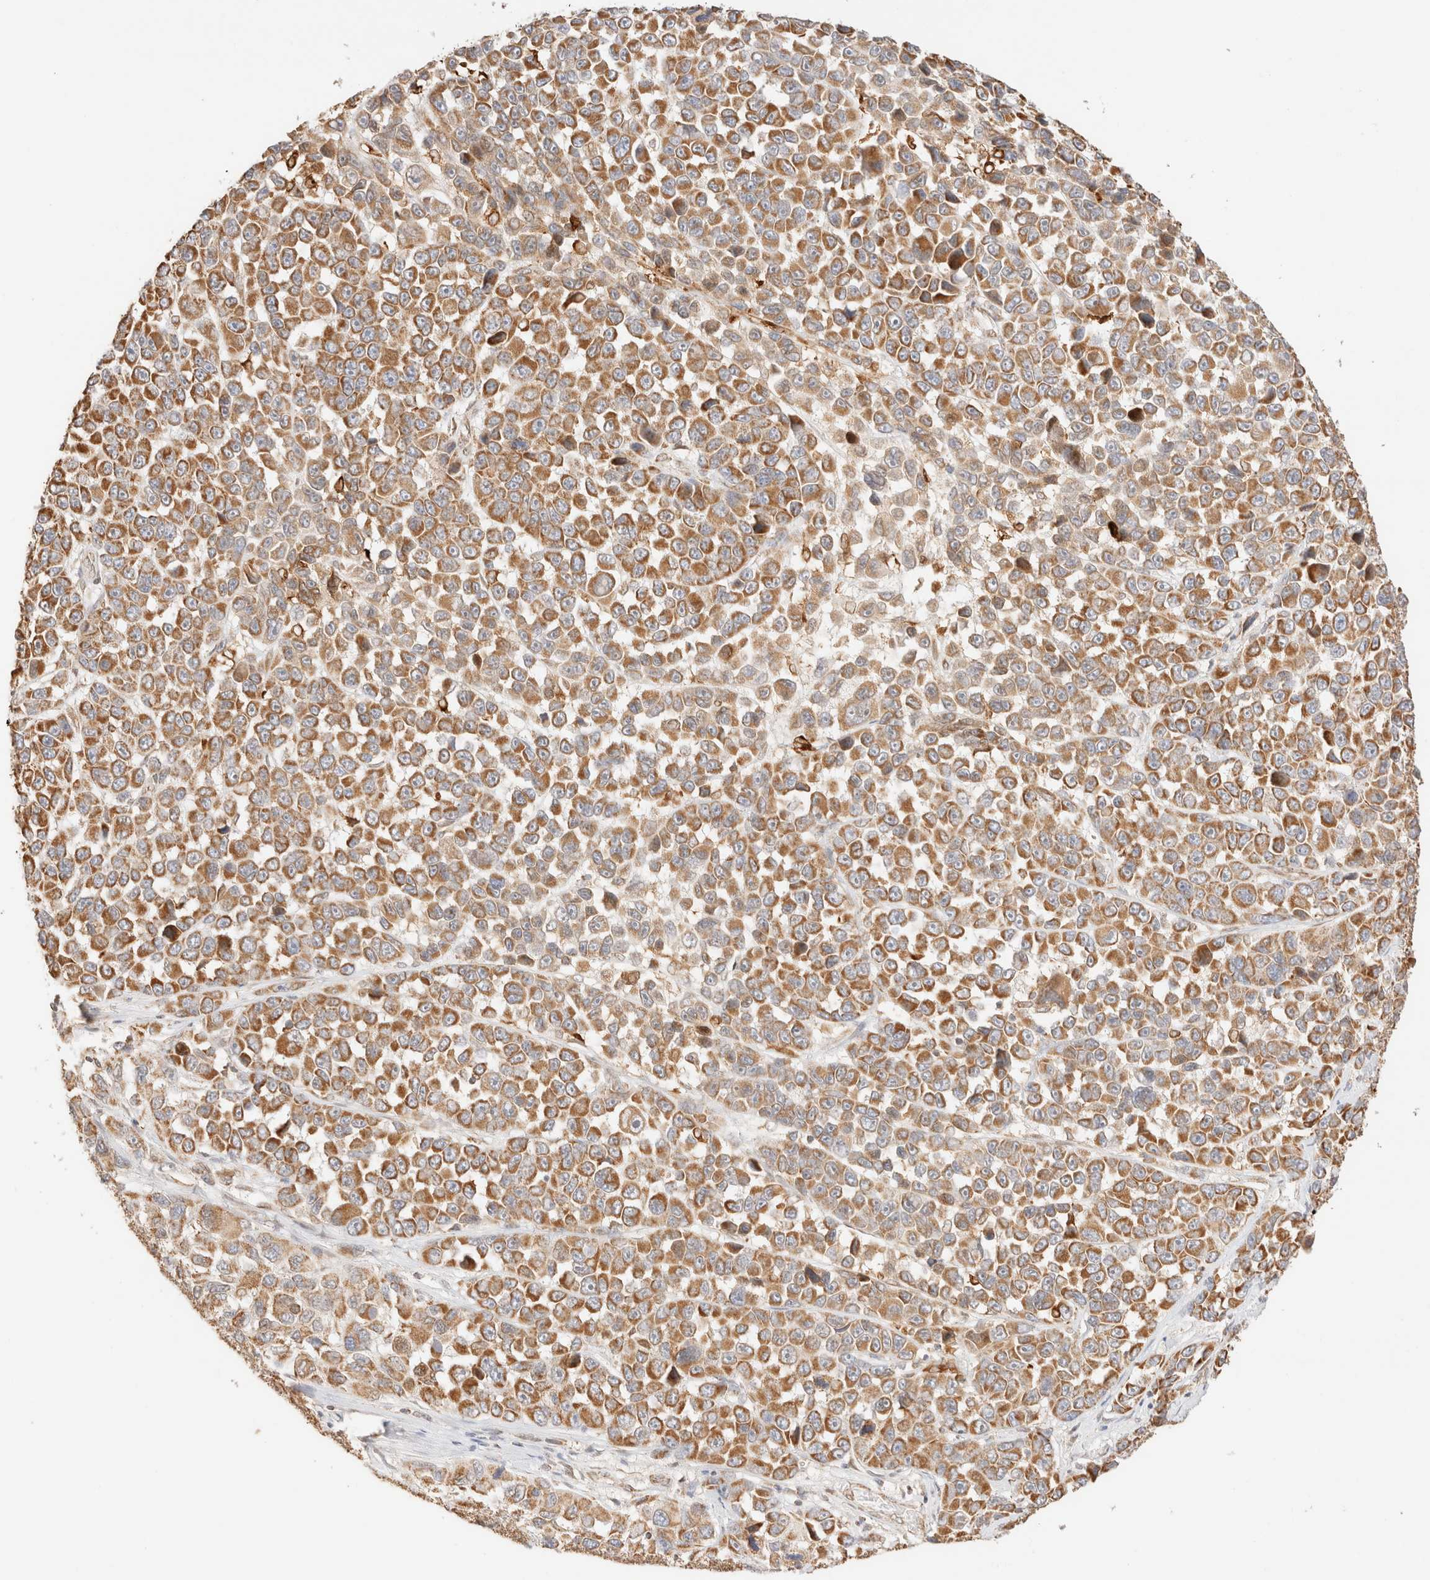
{"staining": {"intensity": "moderate", "quantity": ">75%", "location": "cytoplasmic/membranous"}, "tissue": "melanoma", "cell_type": "Tumor cells", "image_type": "cancer", "snomed": [{"axis": "morphology", "description": "Malignant melanoma, NOS"}, {"axis": "topography", "description": "Skin"}], "caption": "Immunohistochemistry (IHC) micrograph of malignant melanoma stained for a protein (brown), which exhibits medium levels of moderate cytoplasmic/membranous expression in approximately >75% of tumor cells.", "gene": "TACO1", "patient": {"sex": "male", "age": 53}}